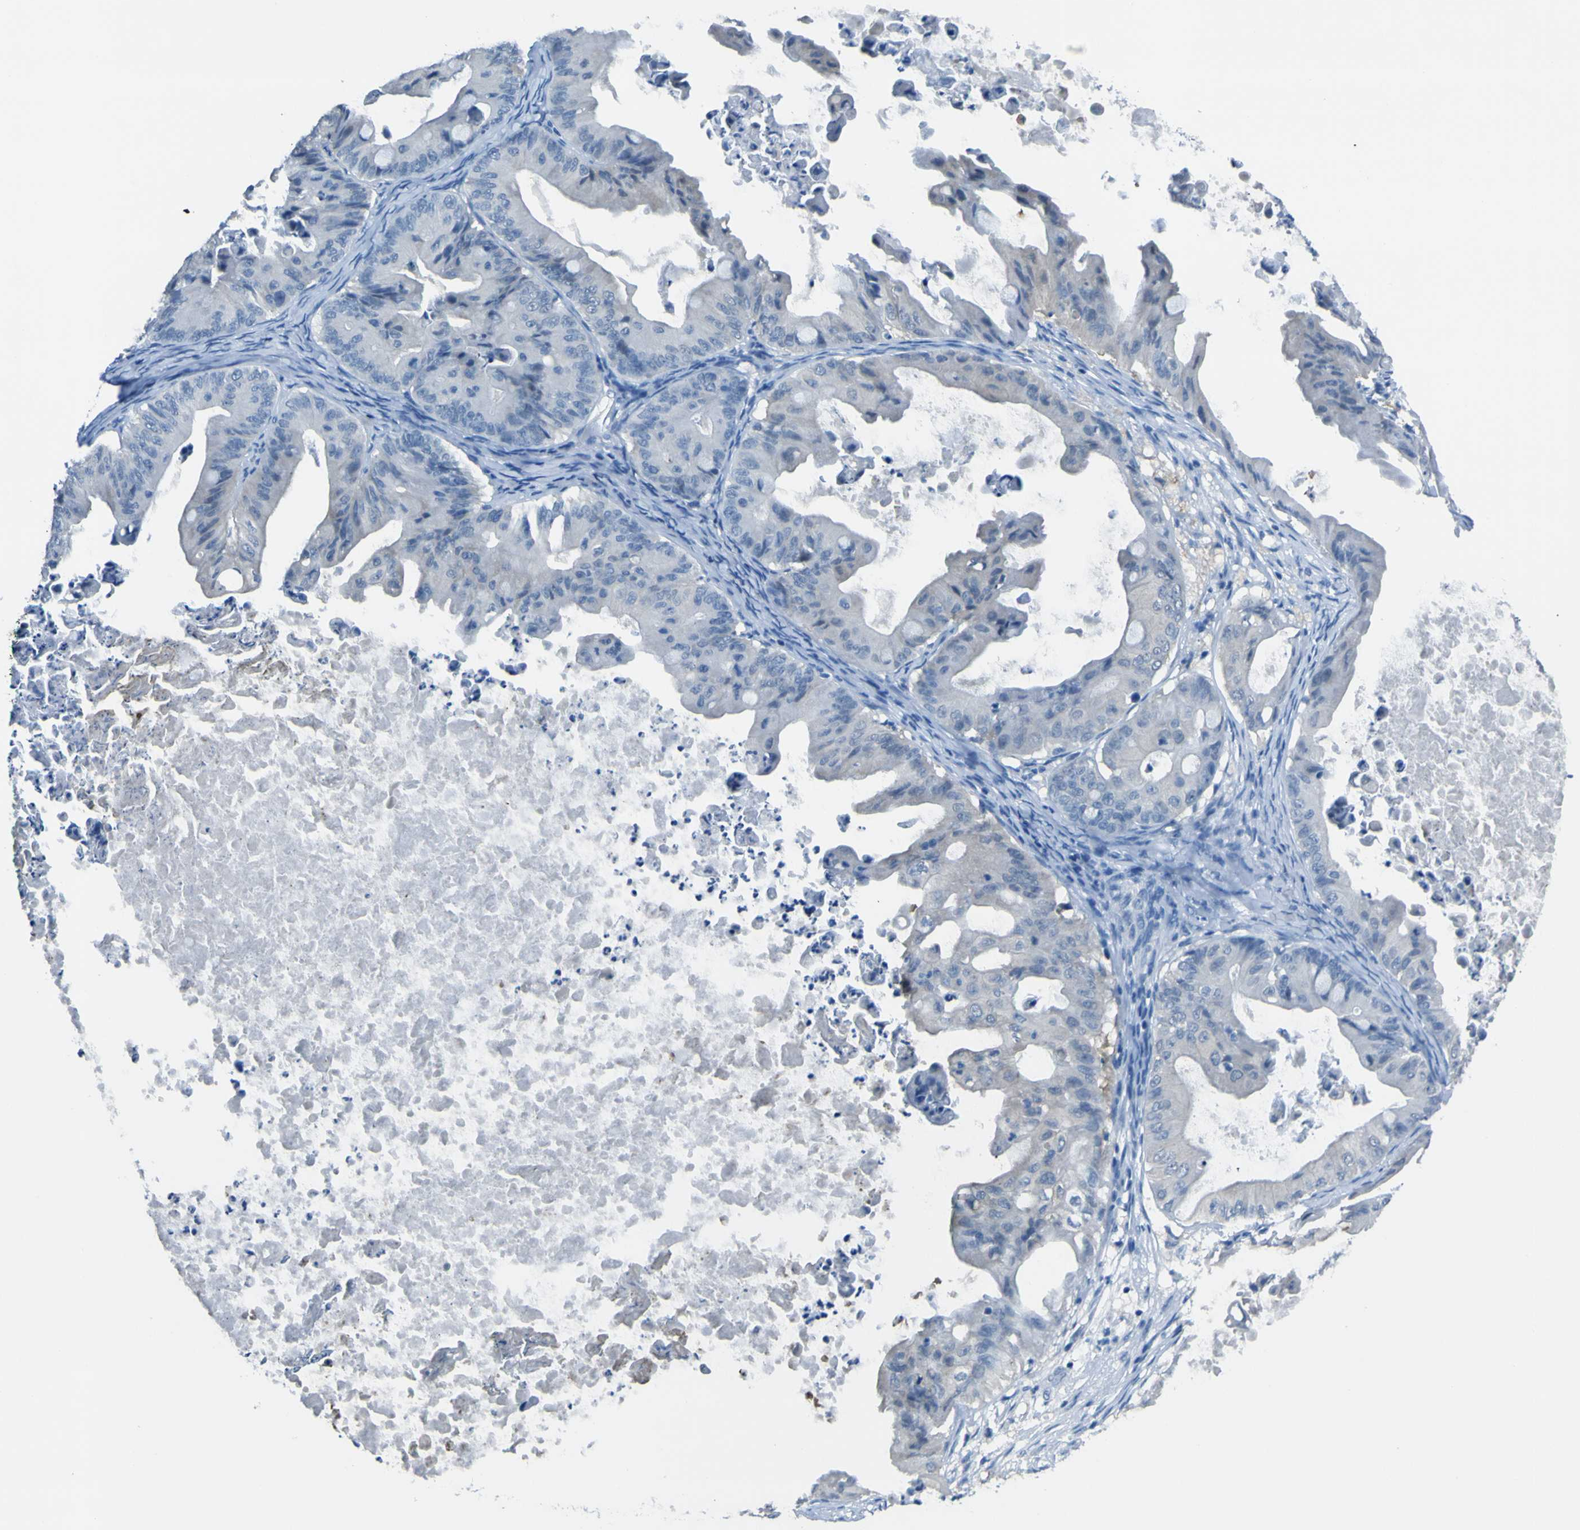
{"staining": {"intensity": "negative", "quantity": "none", "location": "none"}, "tissue": "ovarian cancer", "cell_type": "Tumor cells", "image_type": "cancer", "snomed": [{"axis": "morphology", "description": "Cystadenocarcinoma, mucinous, NOS"}, {"axis": "topography", "description": "Ovary"}], "caption": "Micrograph shows no significant protein positivity in tumor cells of mucinous cystadenocarcinoma (ovarian).", "gene": "PHKG1", "patient": {"sex": "female", "age": 37}}